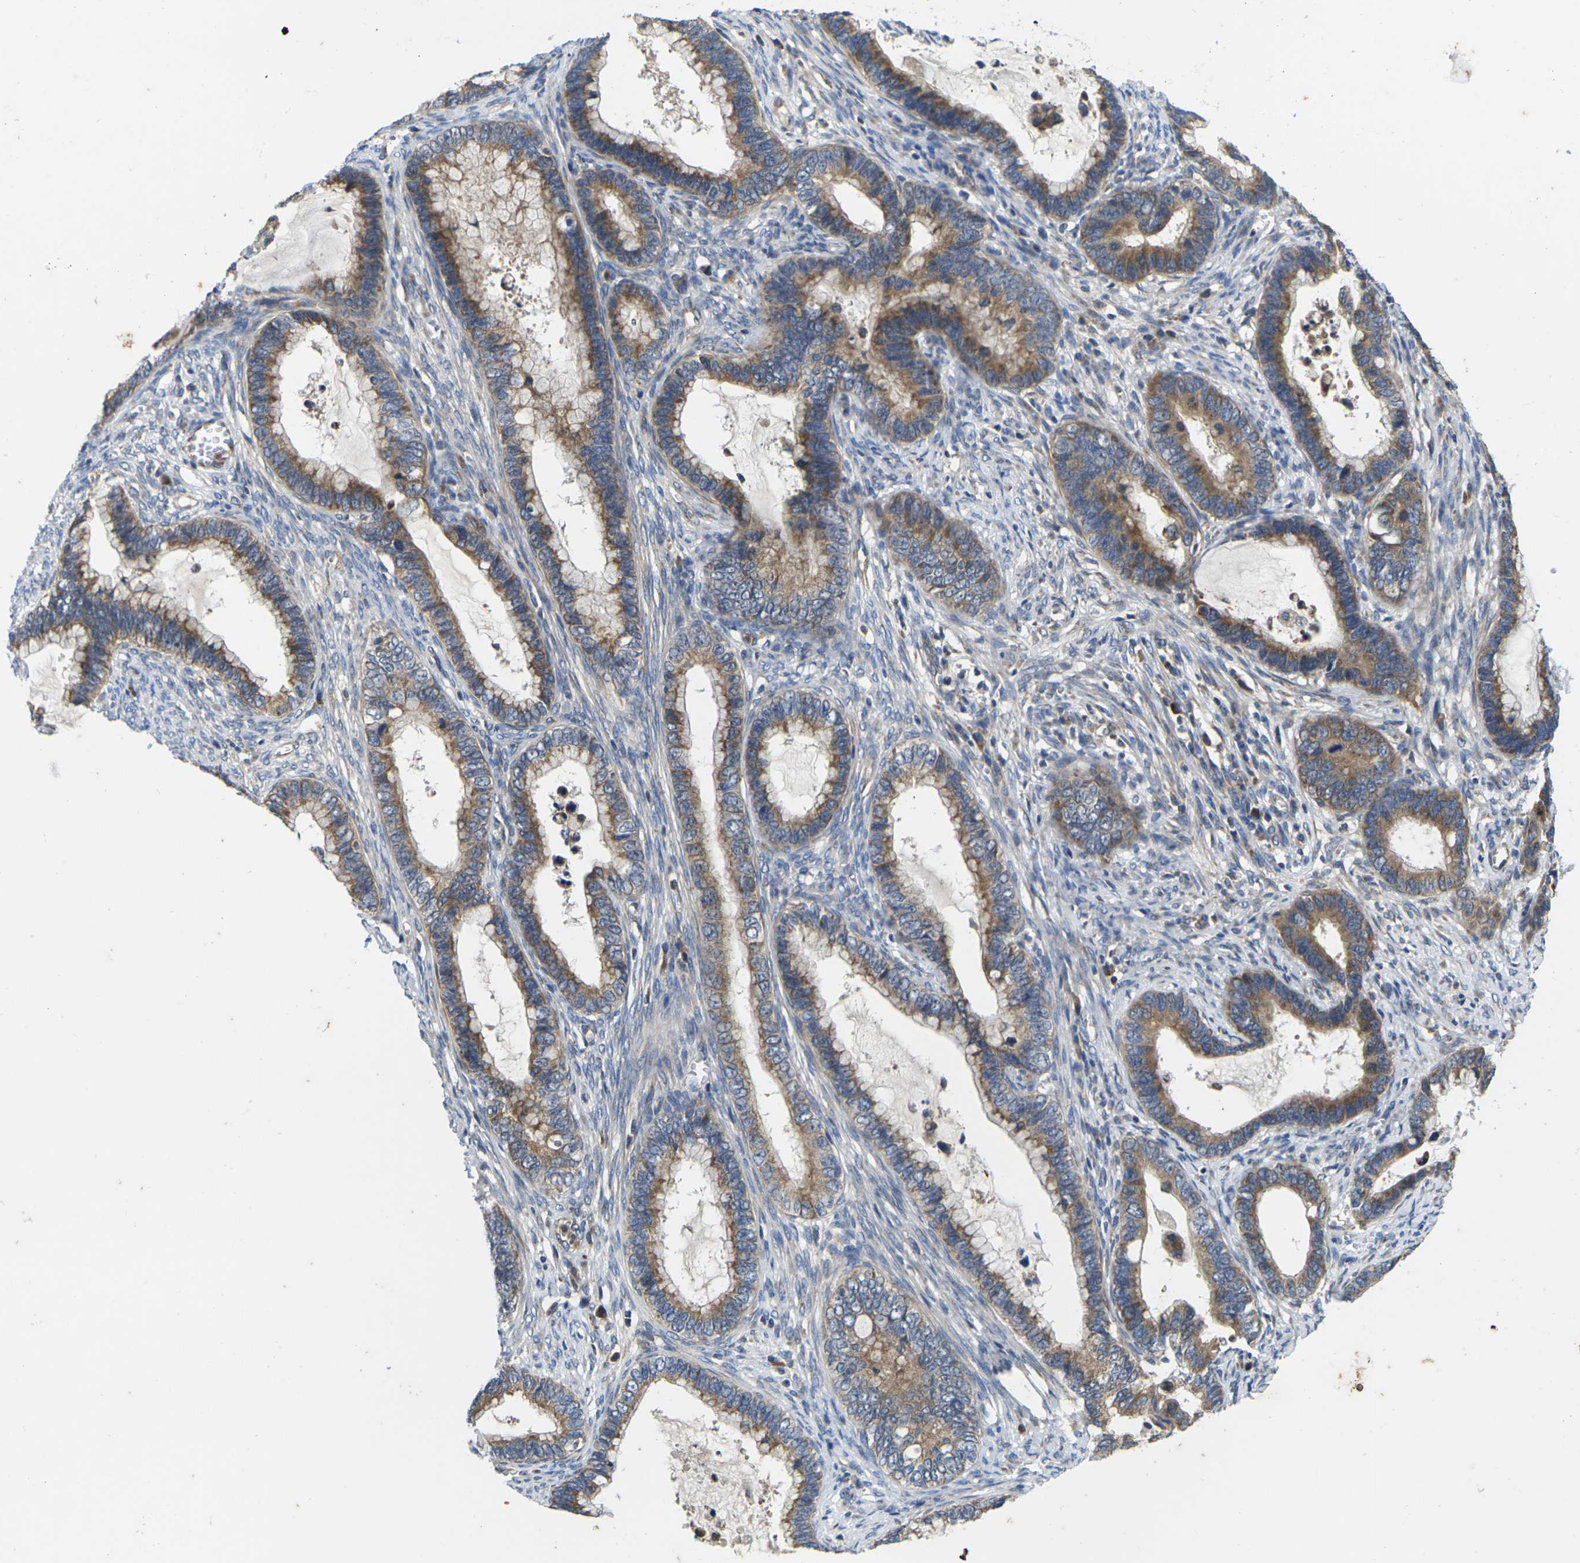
{"staining": {"intensity": "moderate", "quantity": ">75%", "location": "cytoplasmic/membranous"}, "tissue": "cervical cancer", "cell_type": "Tumor cells", "image_type": "cancer", "snomed": [{"axis": "morphology", "description": "Adenocarcinoma, NOS"}, {"axis": "topography", "description": "Cervix"}], "caption": "The photomicrograph demonstrates a brown stain indicating the presence of a protein in the cytoplasmic/membranous of tumor cells in cervical cancer.", "gene": "KIF1B", "patient": {"sex": "female", "age": 44}}